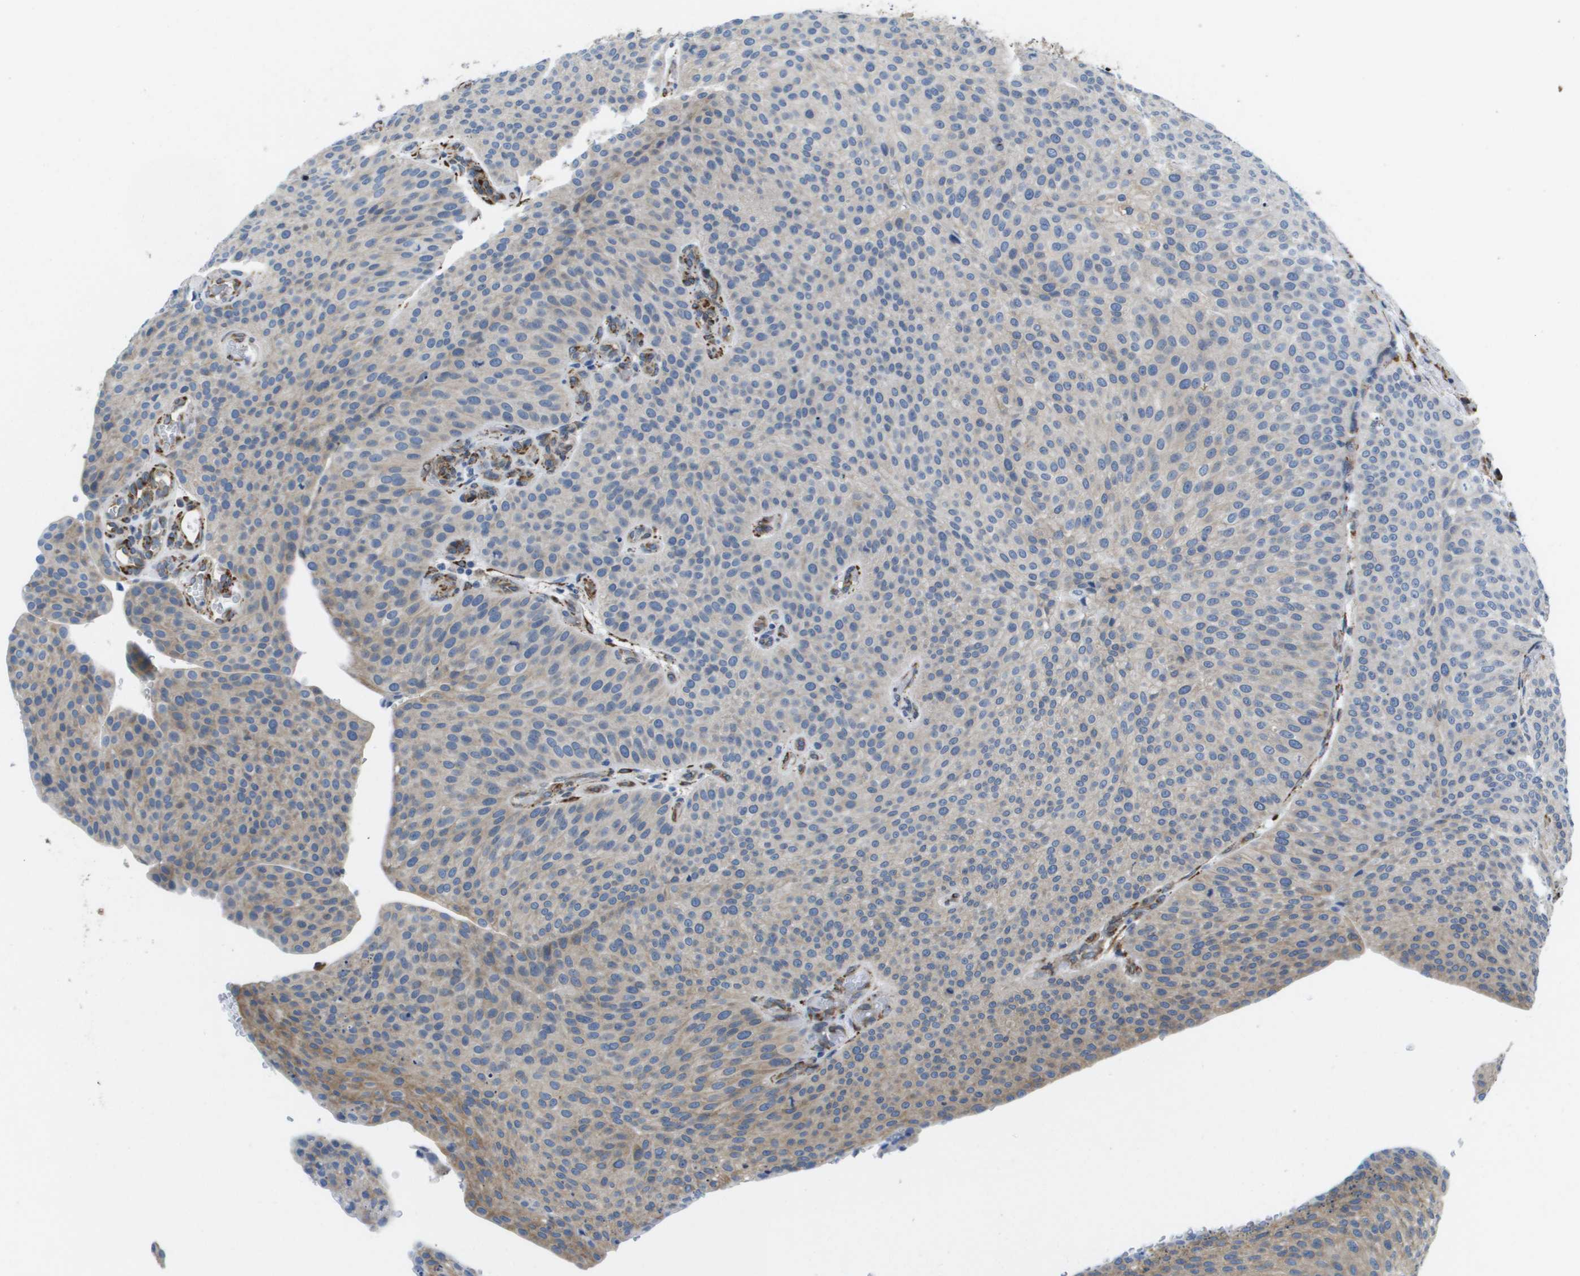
{"staining": {"intensity": "weak", "quantity": "25%-75%", "location": "cytoplasmic/membranous"}, "tissue": "urothelial cancer", "cell_type": "Tumor cells", "image_type": "cancer", "snomed": [{"axis": "morphology", "description": "Urothelial carcinoma, Low grade"}, {"axis": "topography", "description": "Smooth muscle"}, {"axis": "topography", "description": "Urinary bladder"}], "caption": "Urothelial carcinoma (low-grade) stained with DAB immunohistochemistry (IHC) displays low levels of weak cytoplasmic/membranous staining in approximately 25%-75% of tumor cells.", "gene": "ST3GAL2", "patient": {"sex": "male", "age": 60}}